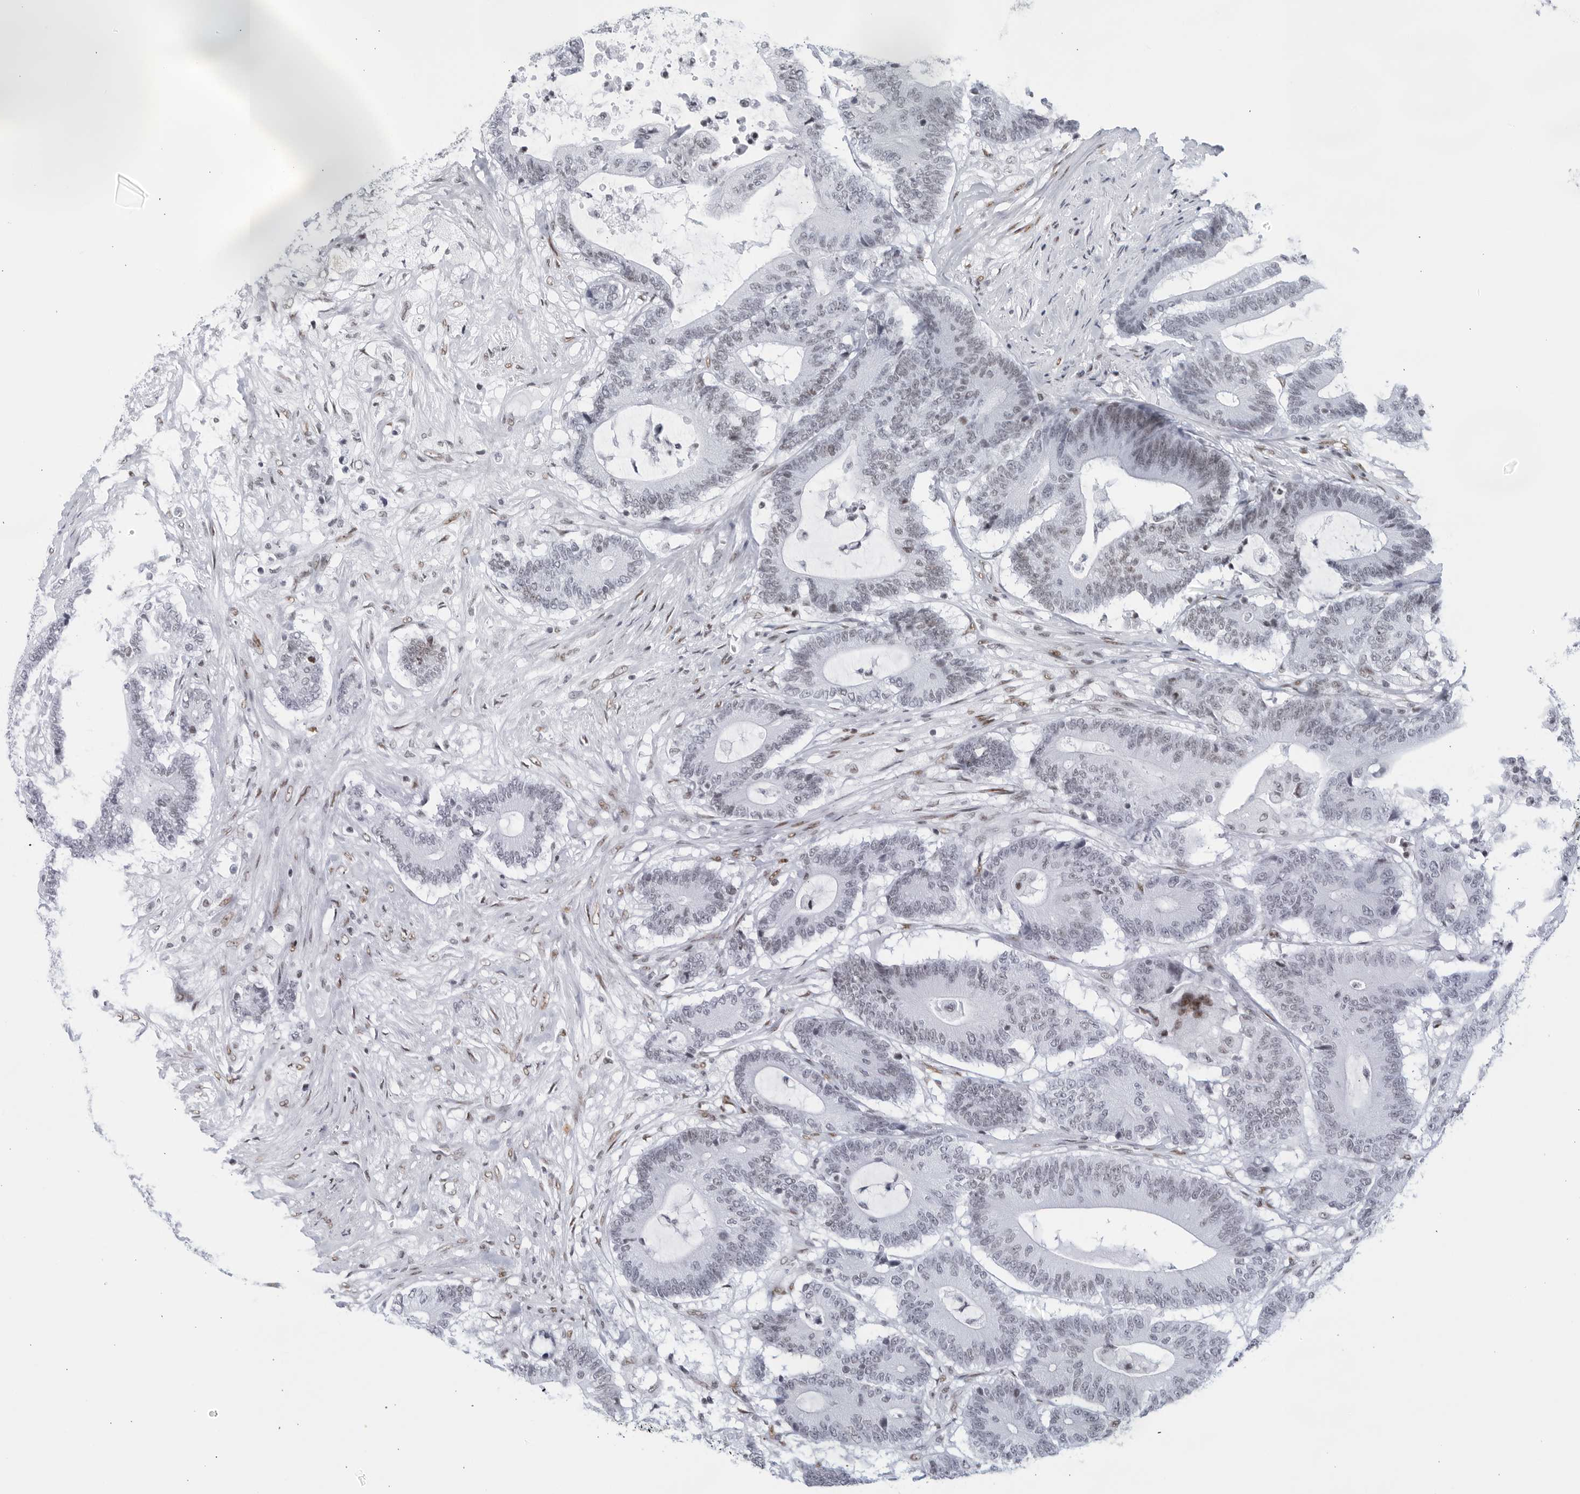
{"staining": {"intensity": "weak", "quantity": "25%-75%", "location": "nuclear"}, "tissue": "colorectal cancer", "cell_type": "Tumor cells", "image_type": "cancer", "snomed": [{"axis": "morphology", "description": "Adenocarcinoma, NOS"}, {"axis": "topography", "description": "Colon"}], "caption": "The immunohistochemical stain highlights weak nuclear positivity in tumor cells of colorectal cancer (adenocarcinoma) tissue.", "gene": "HP1BP3", "patient": {"sex": "female", "age": 84}}